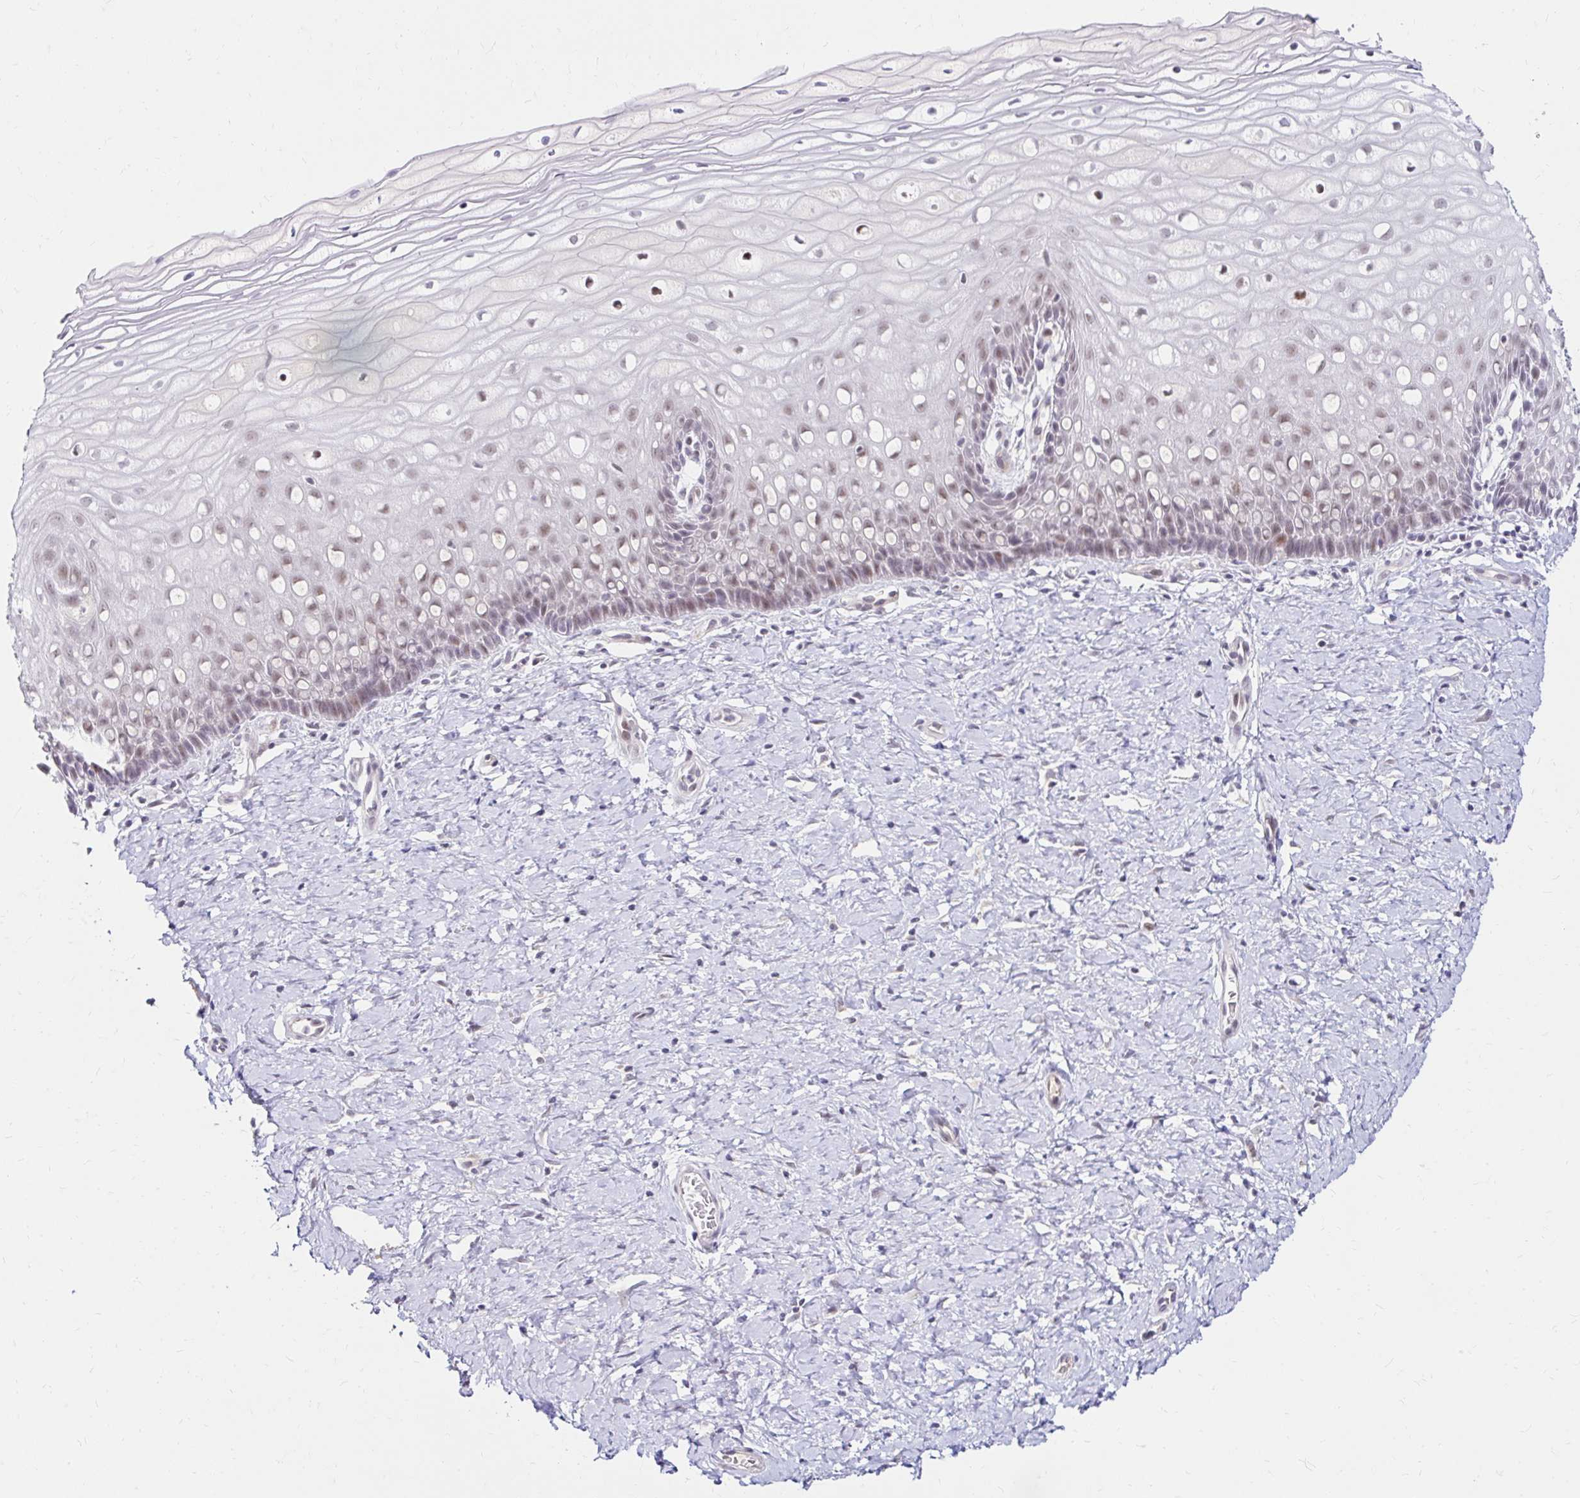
{"staining": {"intensity": "moderate", "quantity": ">75%", "location": "nuclear"}, "tissue": "cervix", "cell_type": "Glandular cells", "image_type": "normal", "snomed": [{"axis": "morphology", "description": "Normal tissue, NOS"}, {"axis": "topography", "description": "Cervix"}], "caption": "An immunohistochemistry micrograph of normal tissue is shown. Protein staining in brown highlights moderate nuclear positivity in cervix within glandular cells.", "gene": "GUCY1A1", "patient": {"sex": "female", "age": 37}}